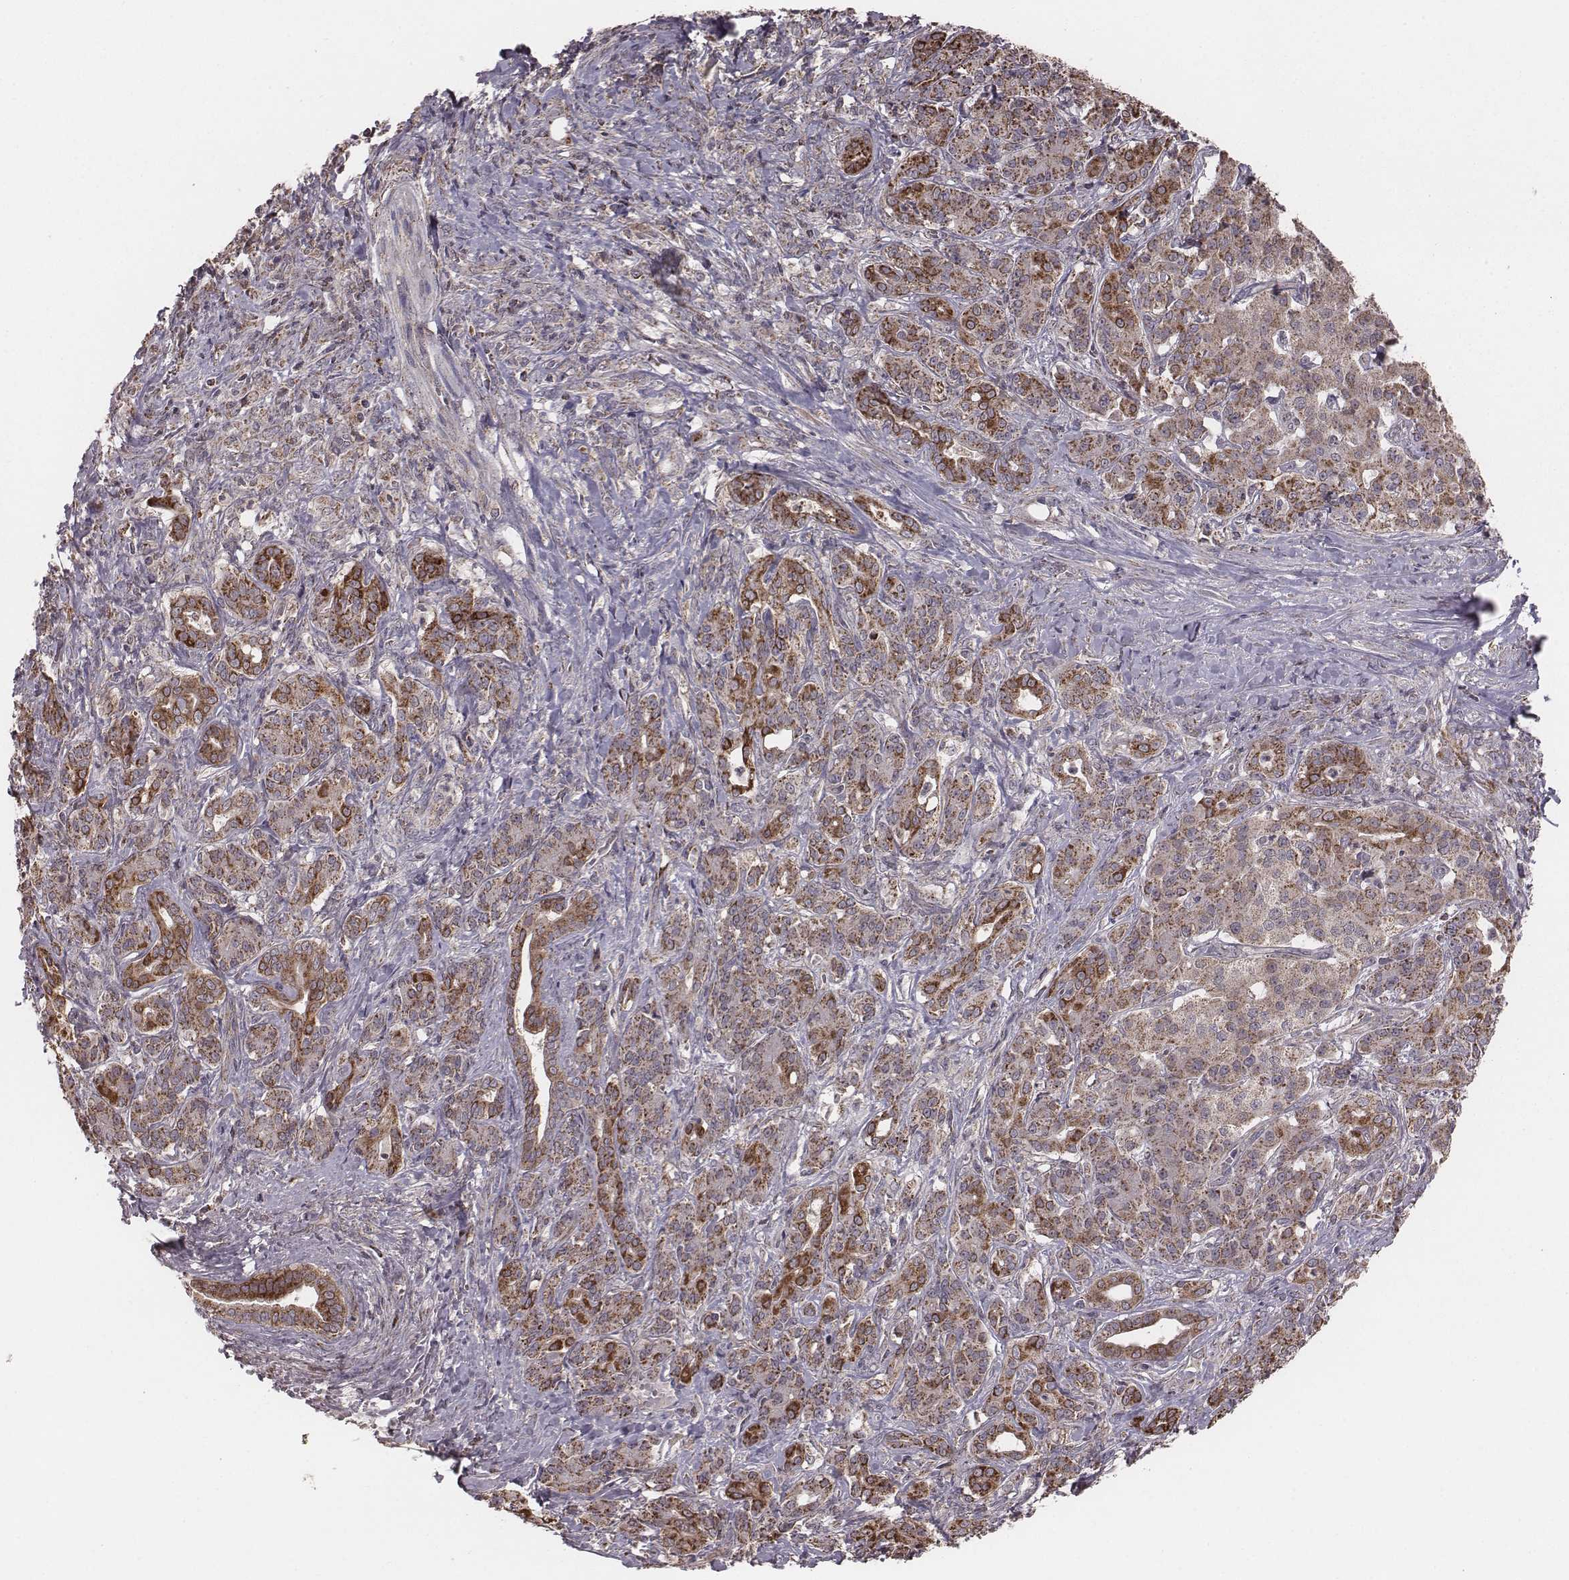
{"staining": {"intensity": "strong", "quantity": ">75%", "location": "cytoplasmic/membranous"}, "tissue": "pancreatic cancer", "cell_type": "Tumor cells", "image_type": "cancer", "snomed": [{"axis": "morphology", "description": "Normal tissue, NOS"}, {"axis": "morphology", "description": "Inflammation, NOS"}, {"axis": "morphology", "description": "Adenocarcinoma, NOS"}, {"axis": "topography", "description": "Pancreas"}], "caption": "Immunohistochemistry of pancreatic cancer reveals high levels of strong cytoplasmic/membranous expression in about >75% of tumor cells.", "gene": "PDCD2L", "patient": {"sex": "male", "age": 57}}